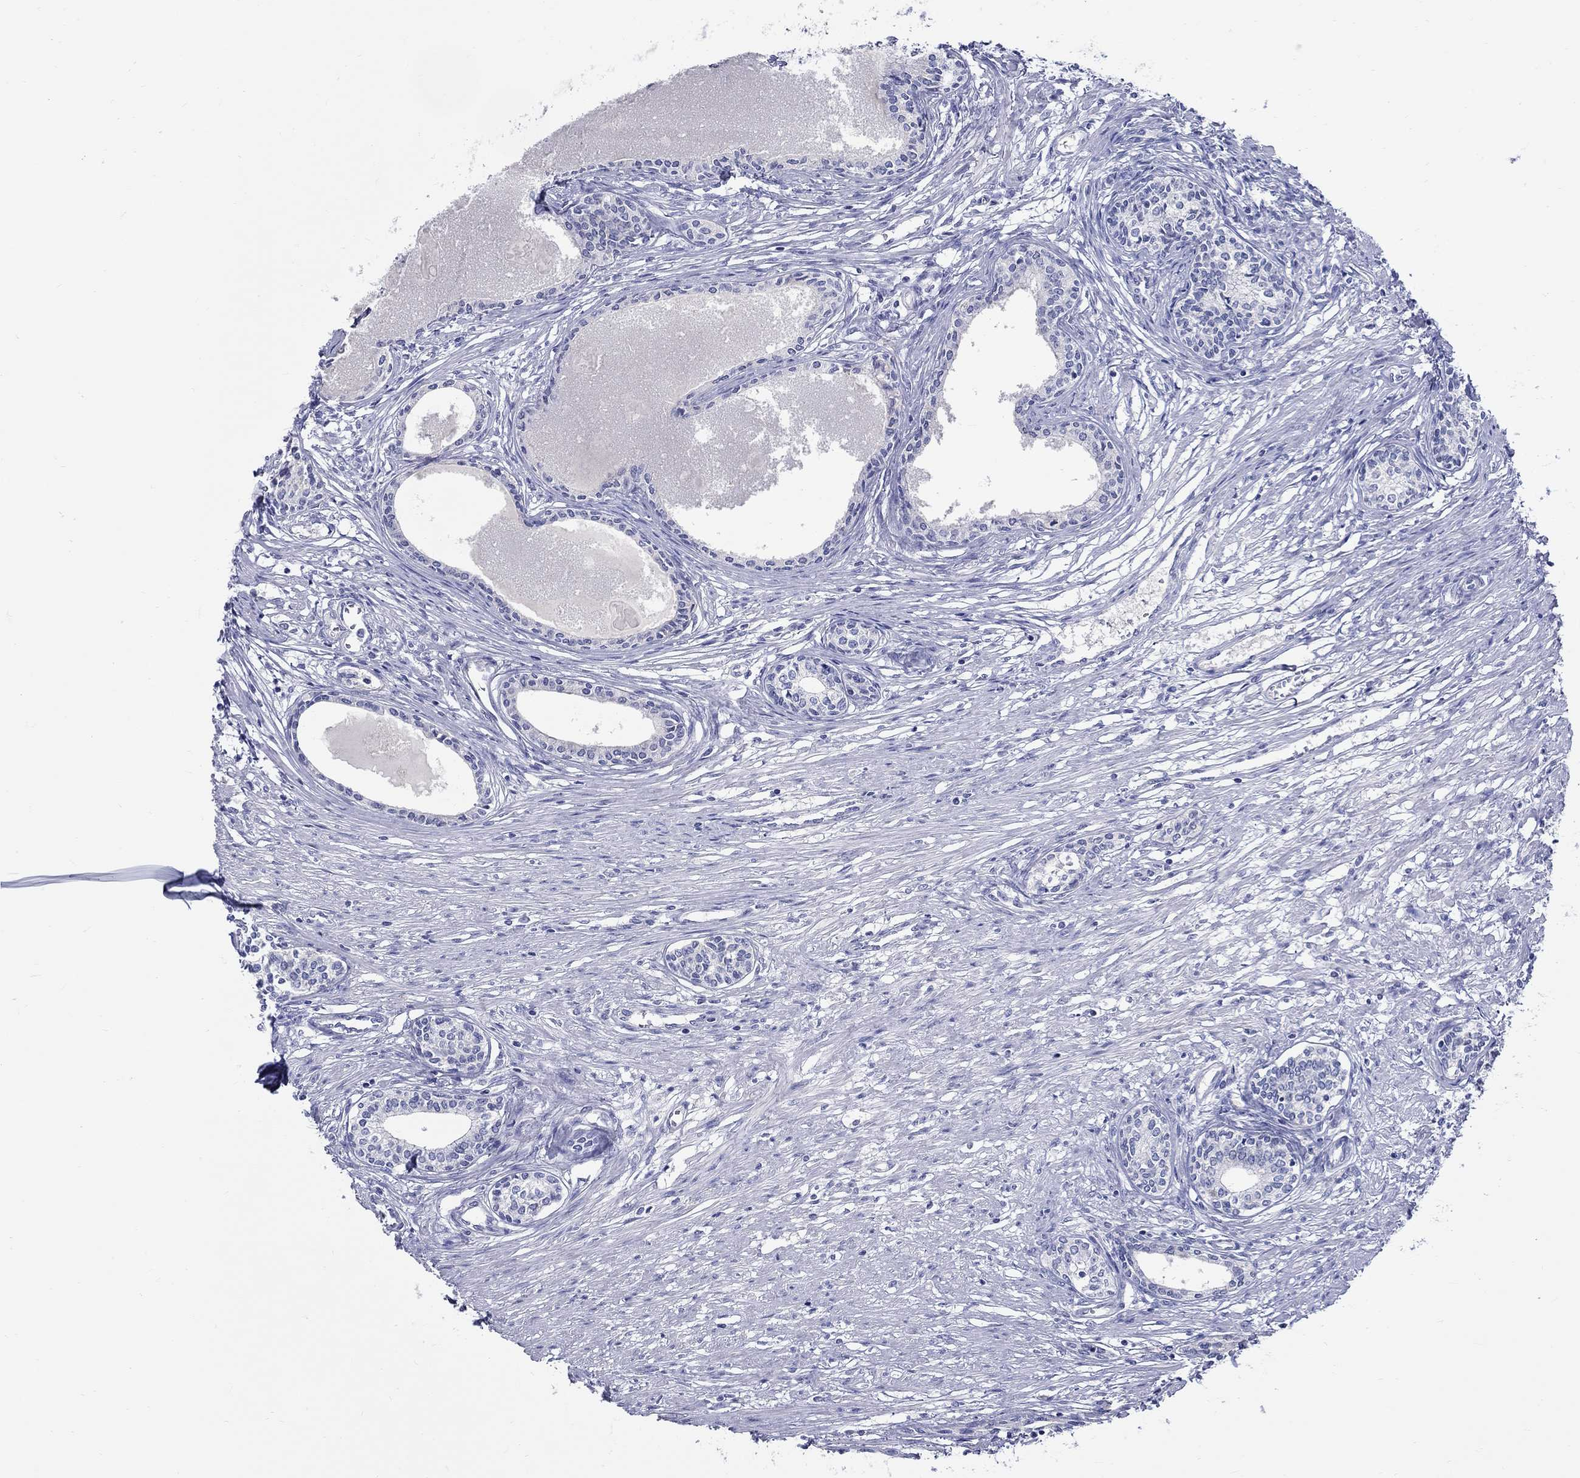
{"staining": {"intensity": "negative", "quantity": "none", "location": "none"}, "tissue": "prostate", "cell_type": "Glandular cells", "image_type": "normal", "snomed": [{"axis": "morphology", "description": "Normal tissue, NOS"}, {"axis": "topography", "description": "Prostate"}], "caption": "Immunohistochemical staining of unremarkable prostate demonstrates no significant expression in glandular cells. (DAB (3,3'-diaminobenzidine) immunohistochemistry, high magnification).", "gene": "SLC30A3", "patient": {"sex": "male", "age": 60}}